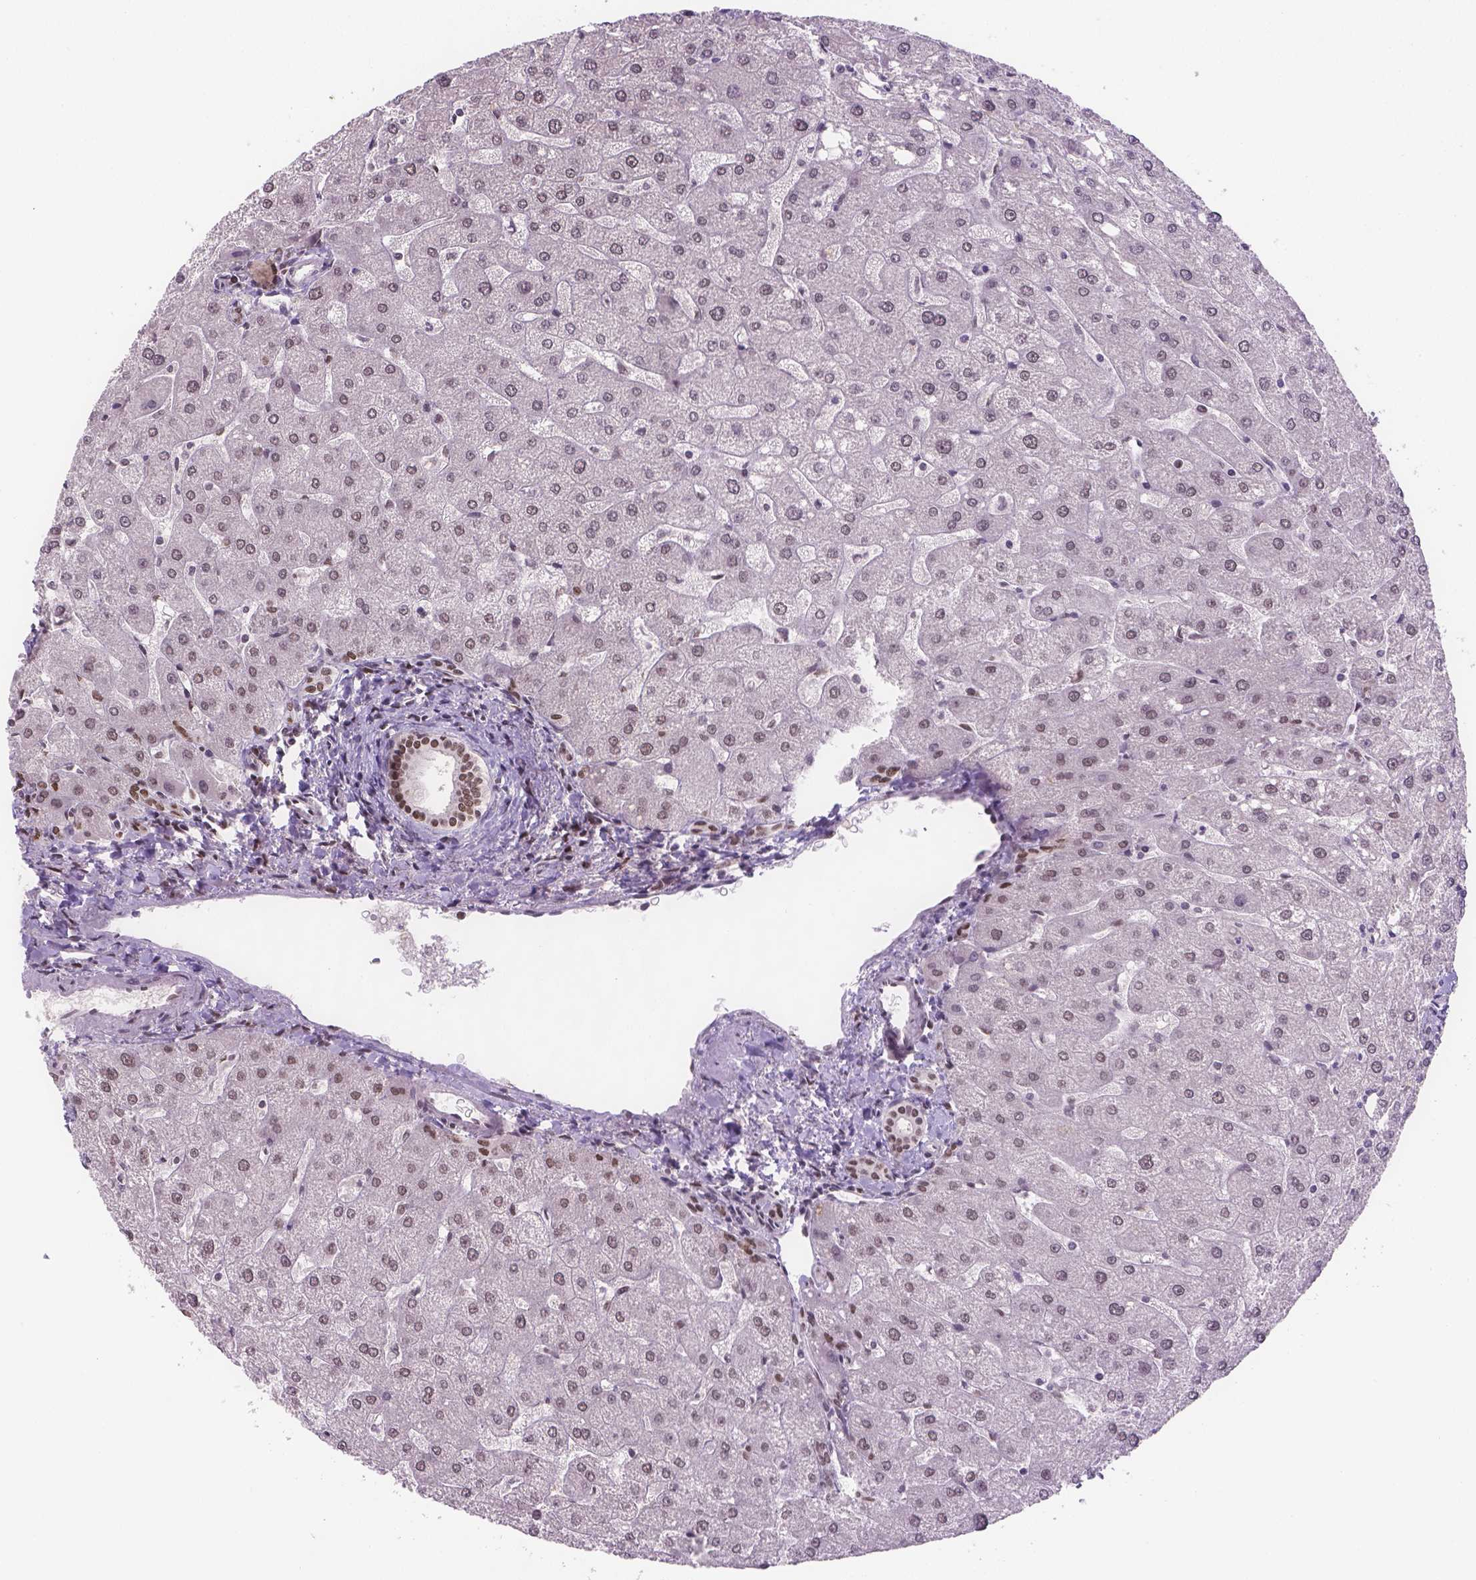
{"staining": {"intensity": "moderate", "quantity": ">75%", "location": "nuclear"}, "tissue": "liver", "cell_type": "Cholangiocytes", "image_type": "normal", "snomed": [{"axis": "morphology", "description": "Normal tissue, NOS"}, {"axis": "topography", "description": "Liver"}], "caption": "Brown immunohistochemical staining in unremarkable human liver reveals moderate nuclear positivity in about >75% of cholangiocytes.", "gene": "FANCE", "patient": {"sex": "male", "age": 67}}